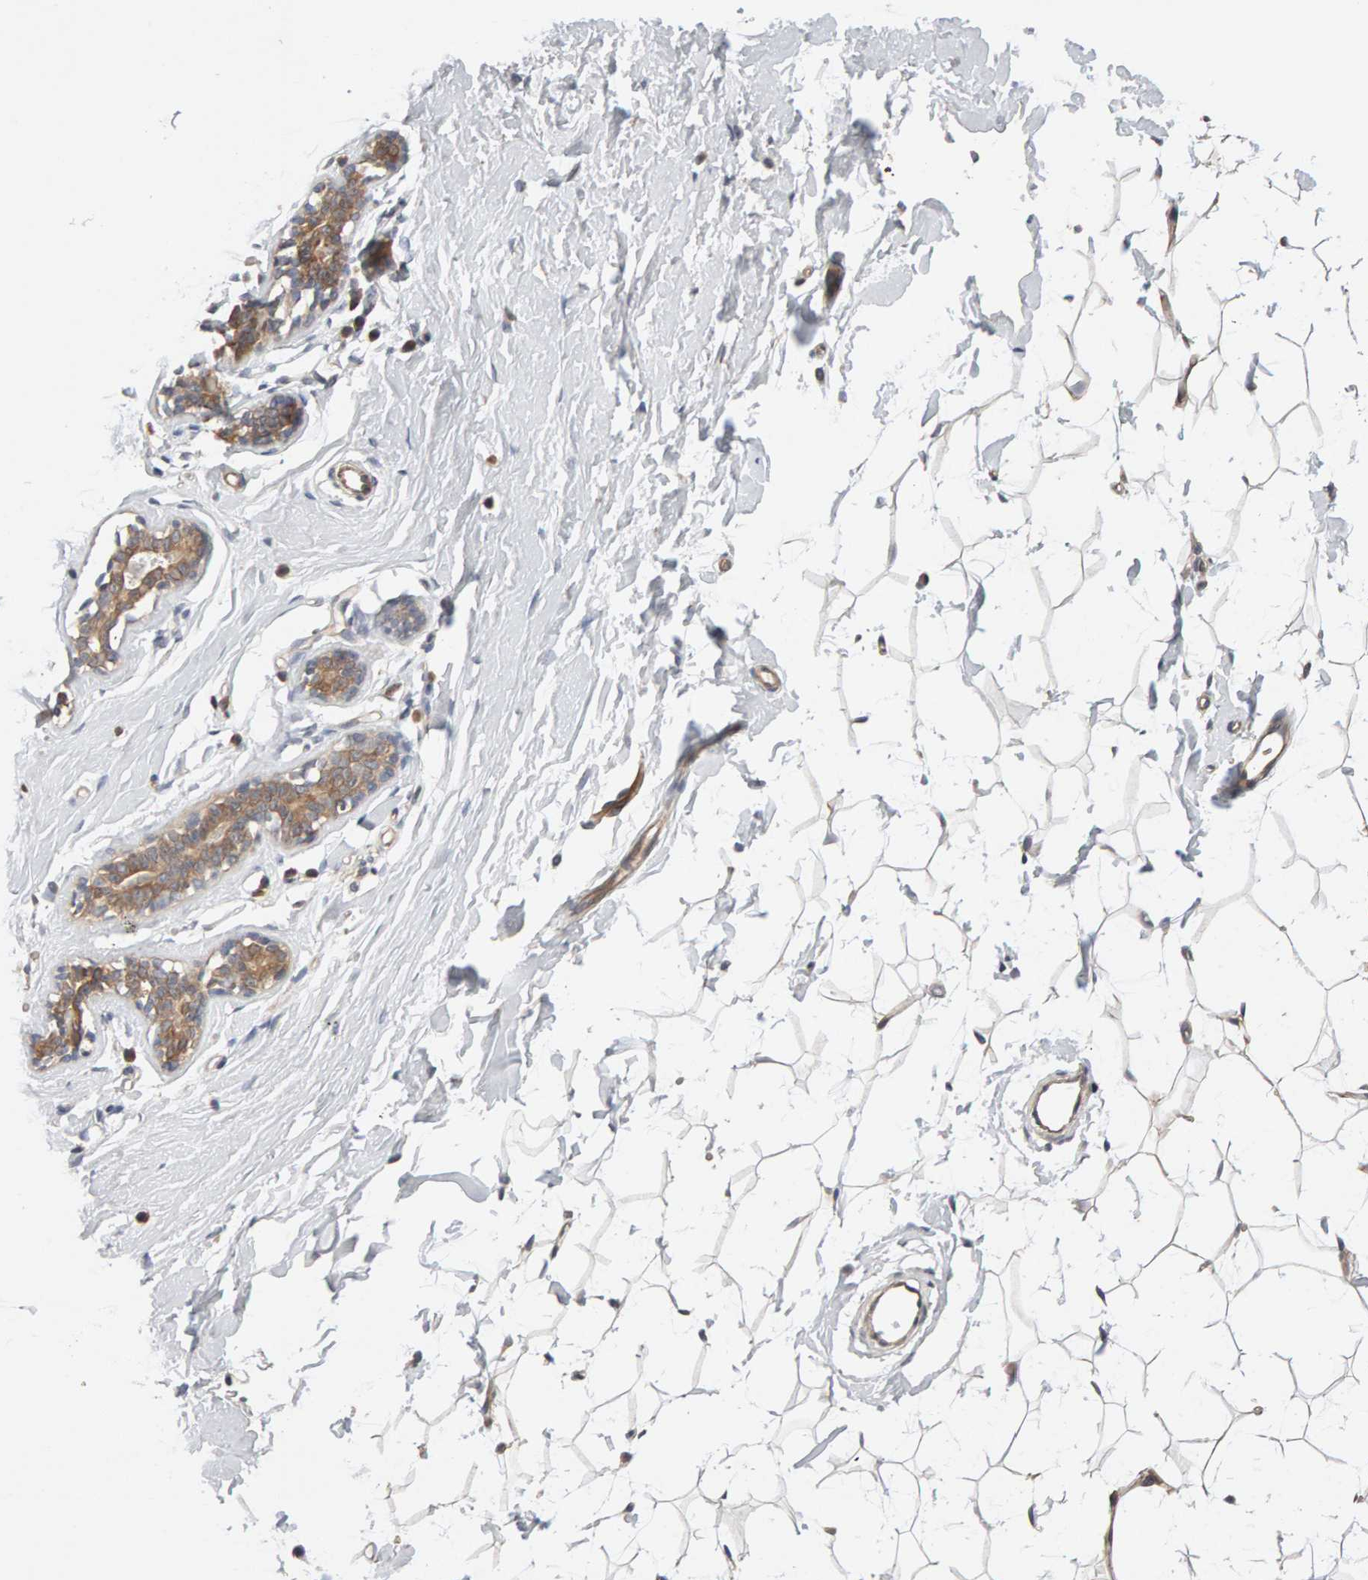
{"staining": {"intensity": "moderate", "quantity": "<25%", "location": "cytoplasmic/membranous"}, "tissue": "breast", "cell_type": "Adipocytes", "image_type": "normal", "snomed": [{"axis": "morphology", "description": "Normal tissue, NOS"}, {"axis": "topography", "description": "Breast"}], "caption": "Immunohistochemistry (IHC) histopathology image of unremarkable breast: human breast stained using immunohistochemistry (IHC) shows low levels of moderate protein expression localized specifically in the cytoplasmic/membranous of adipocytes, appearing as a cytoplasmic/membranous brown color.", "gene": "DNAJC7", "patient": {"sex": "female", "age": 23}}